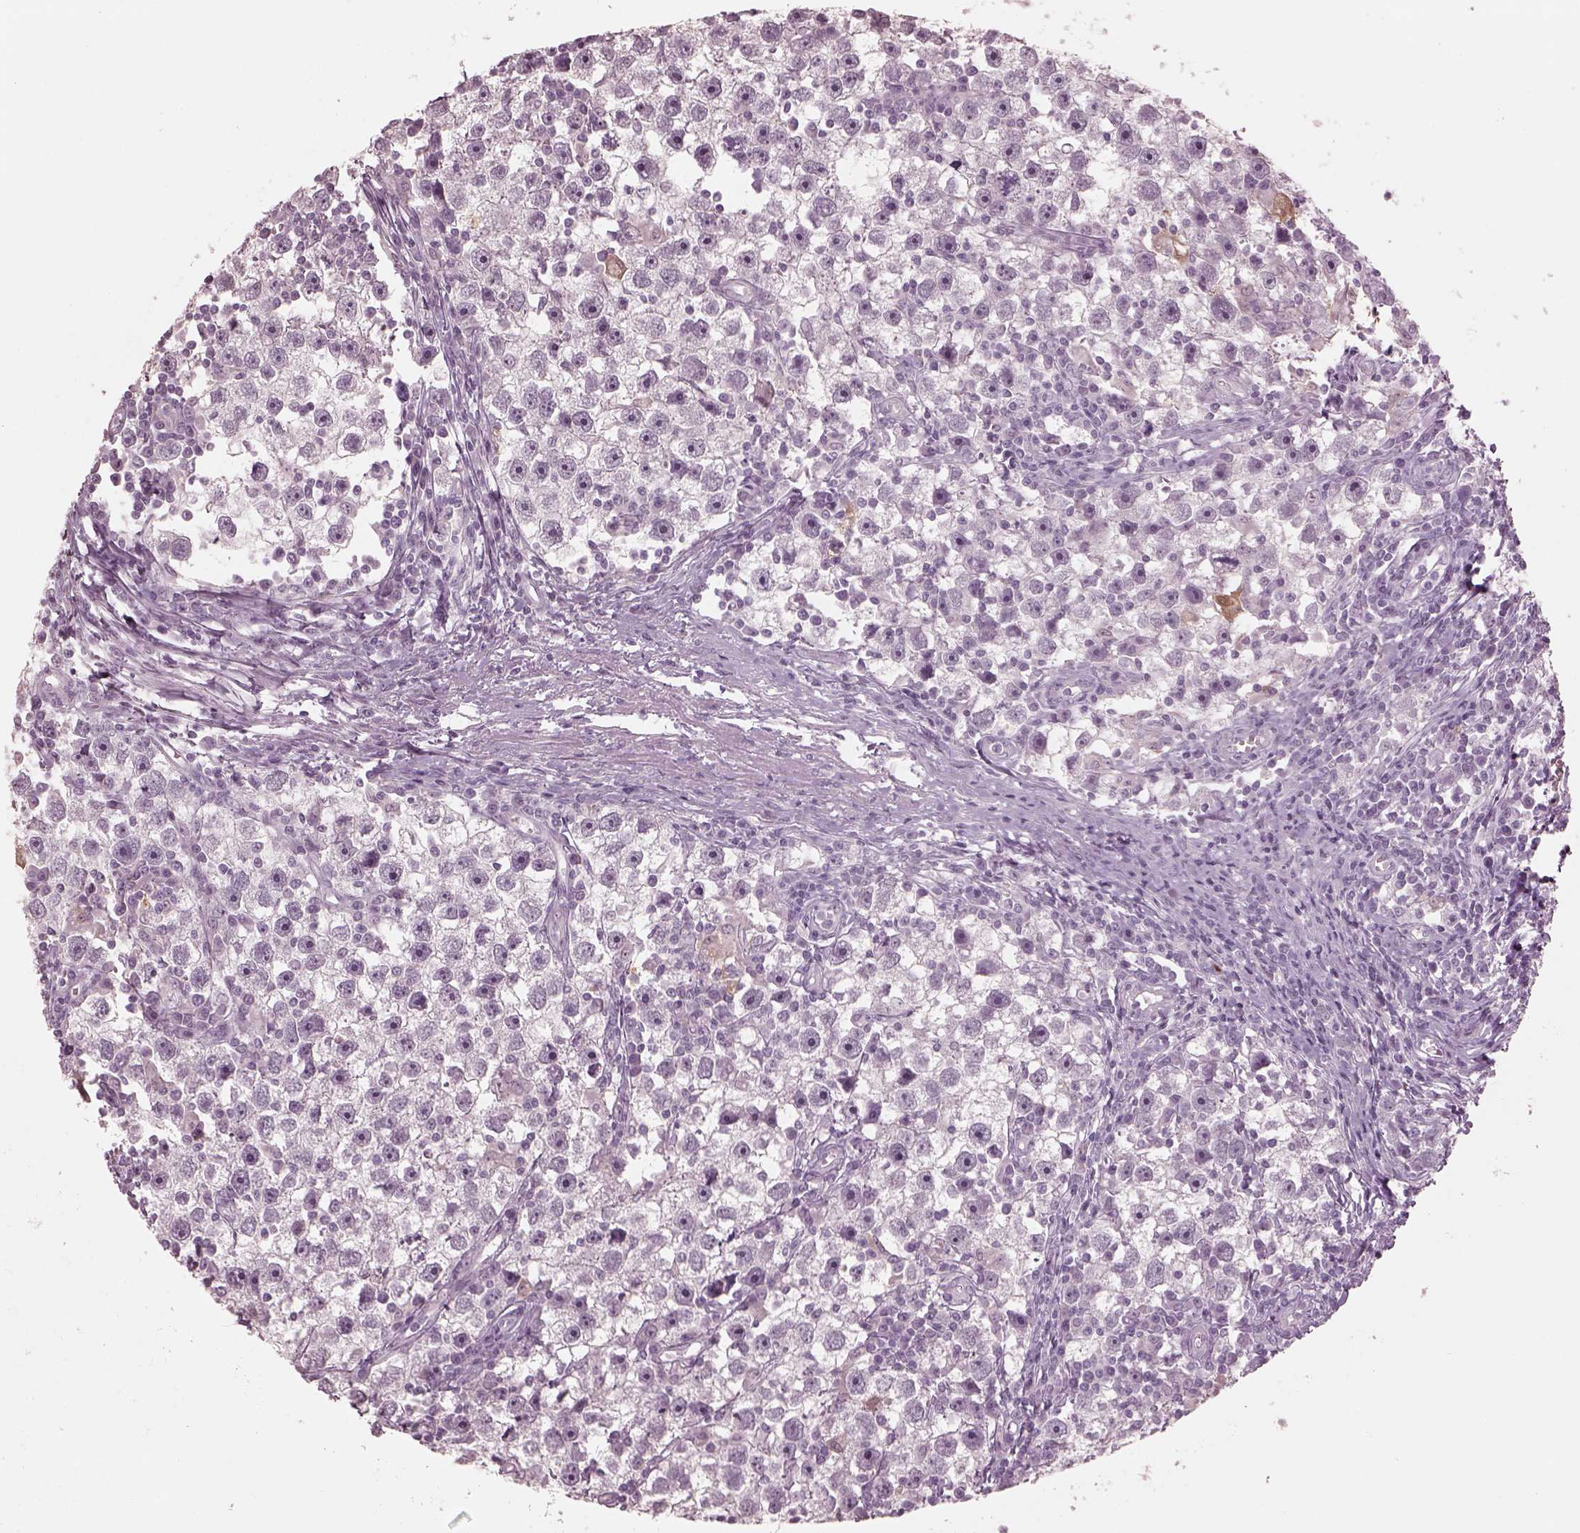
{"staining": {"intensity": "negative", "quantity": "none", "location": "none"}, "tissue": "testis cancer", "cell_type": "Tumor cells", "image_type": "cancer", "snomed": [{"axis": "morphology", "description": "Seminoma, NOS"}, {"axis": "topography", "description": "Testis"}], "caption": "Histopathology image shows no protein positivity in tumor cells of testis seminoma tissue.", "gene": "C2orf81", "patient": {"sex": "male", "age": 30}}